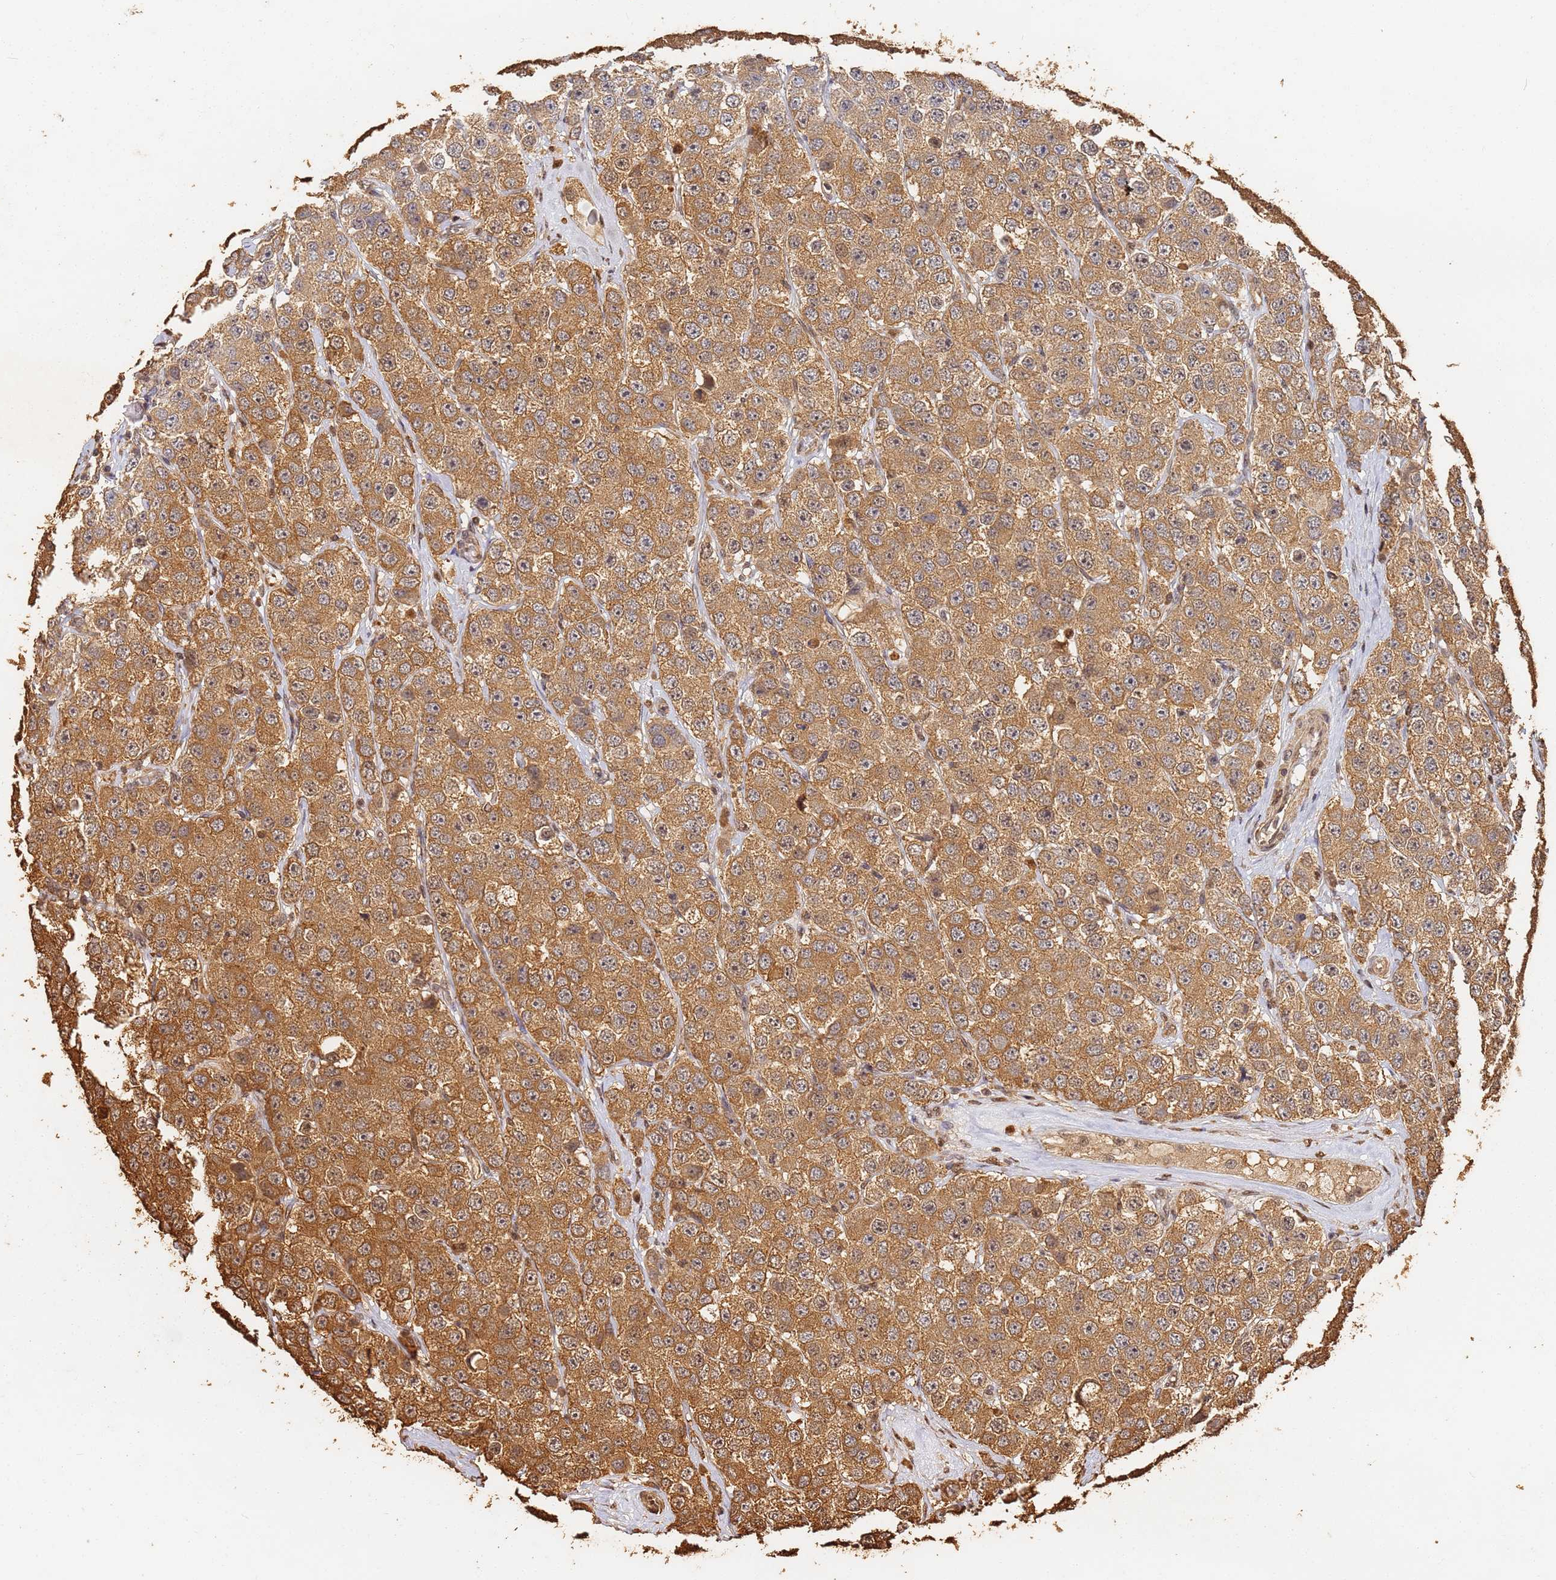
{"staining": {"intensity": "moderate", "quantity": ">75%", "location": "cytoplasmic/membranous,nuclear"}, "tissue": "testis cancer", "cell_type": "Tumor cells", "image_type": "cancer", "snomed": [{"axis": "morphology", "description": "Seminoma, NOS"}, {"axis": "topography", "description": "Testis"}], "caption": "Tumor cells exhibit moderate cytoplasmic/membranous and nuclear positivity in approximately >75% of cells in testis cancer. The staining is performed using DAB brown chromogen to label protein expression. The nuclei are counter-stained blue using hematoxylin.", "gene": "JAK2", "patient": {"sex": "male", "age": 28}}